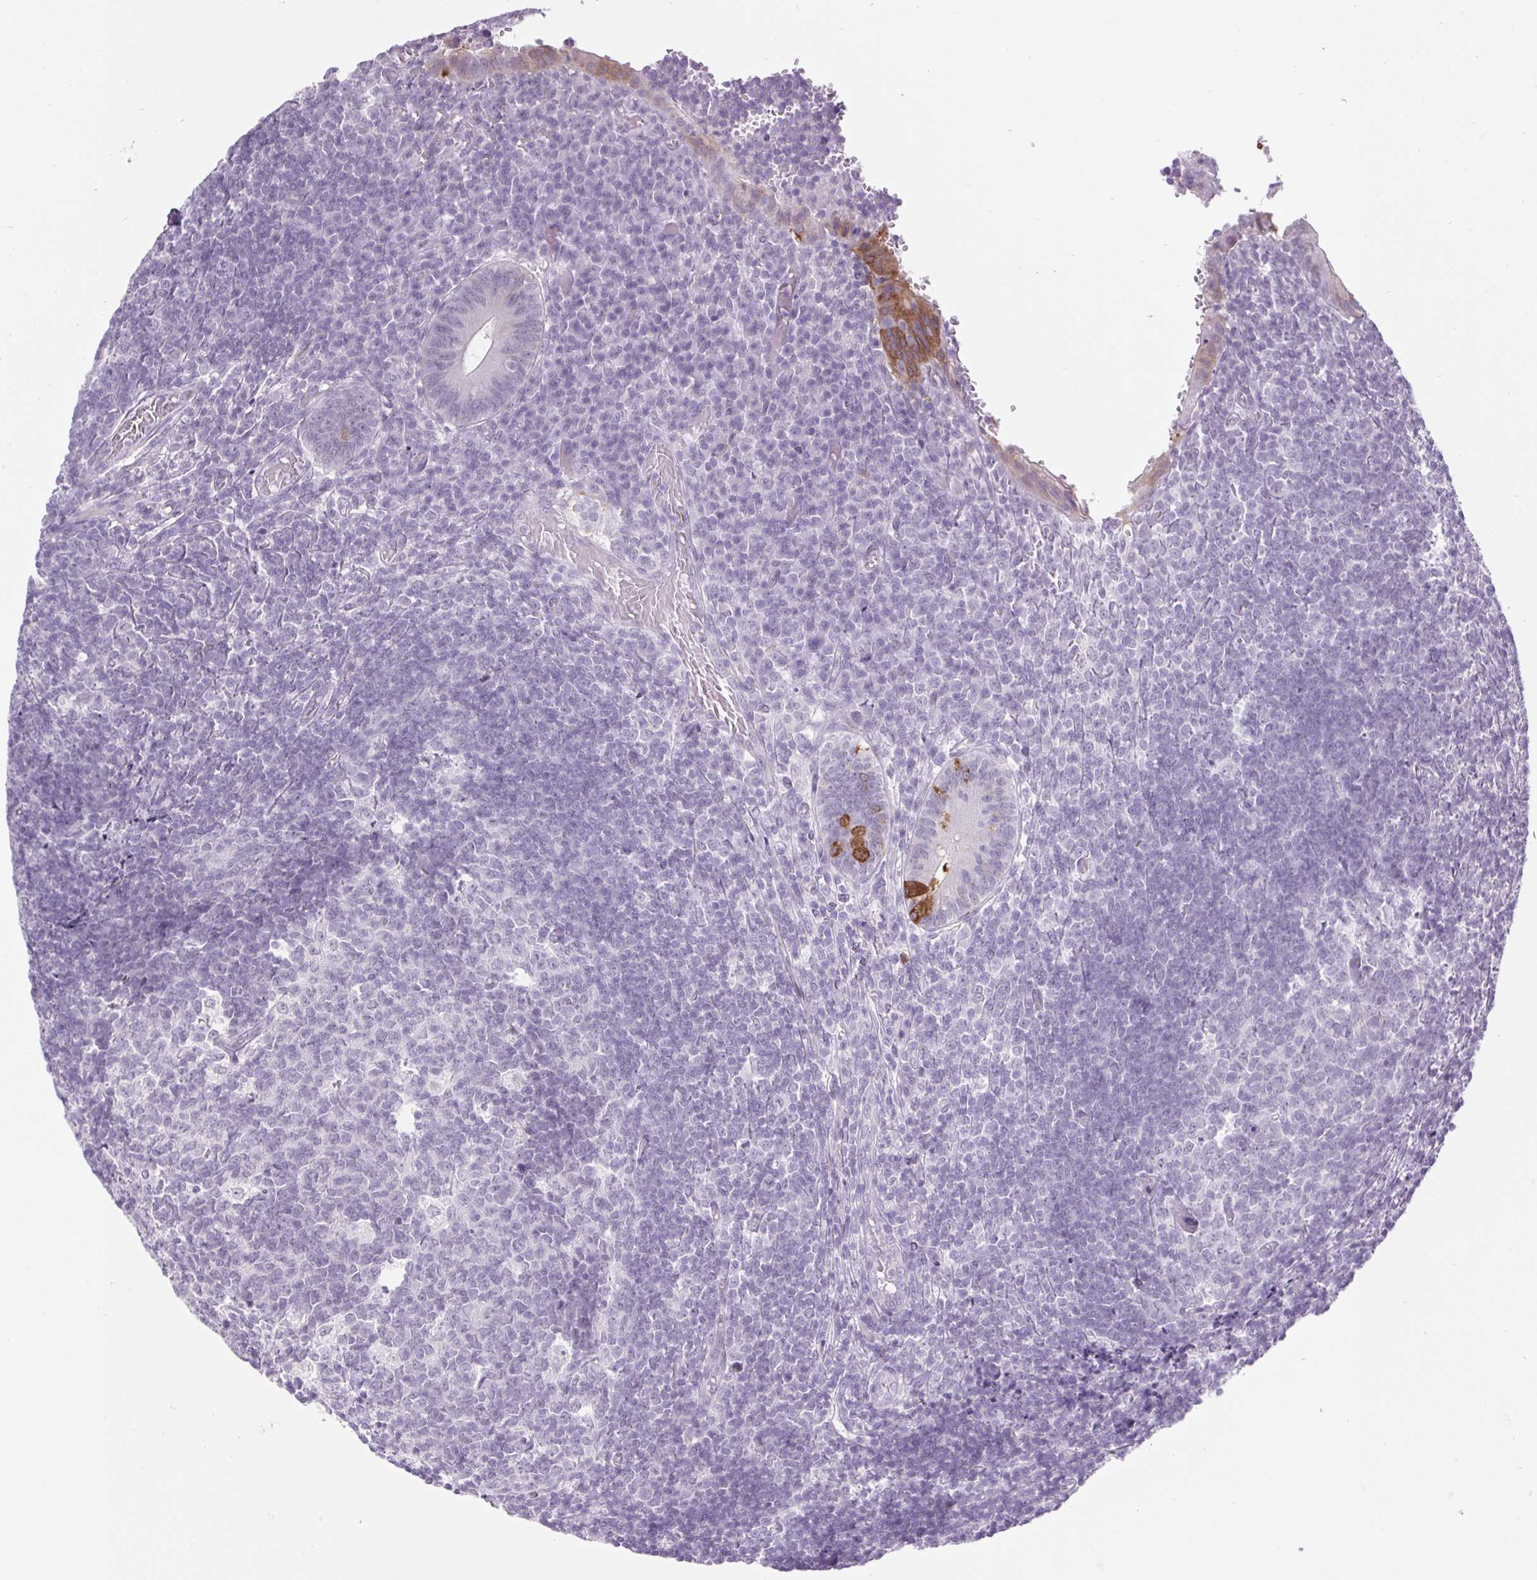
{"staining": {"intensity": "strong", "quantity": "<25%", "location": "cytoplasmic/membranous"}, "tissue": "appendix", "cell_type": "Glandular cells", "image_type": "normal", "snomed": [{"axis": "morphology", "description": "Normal tissue, NOS"}, {"axis": "topography", "description": "Appendix"}], "caption": "Immunohistochemistry (IHC) micrograph of normal appendix stained for a protein (brown), which reveals medium levels of strong cytoplasmic/membranous positivity in approximately <25% of glandular cells.", "gene": "BCAS1", "patient": {"sex": "male", "age": 18}}